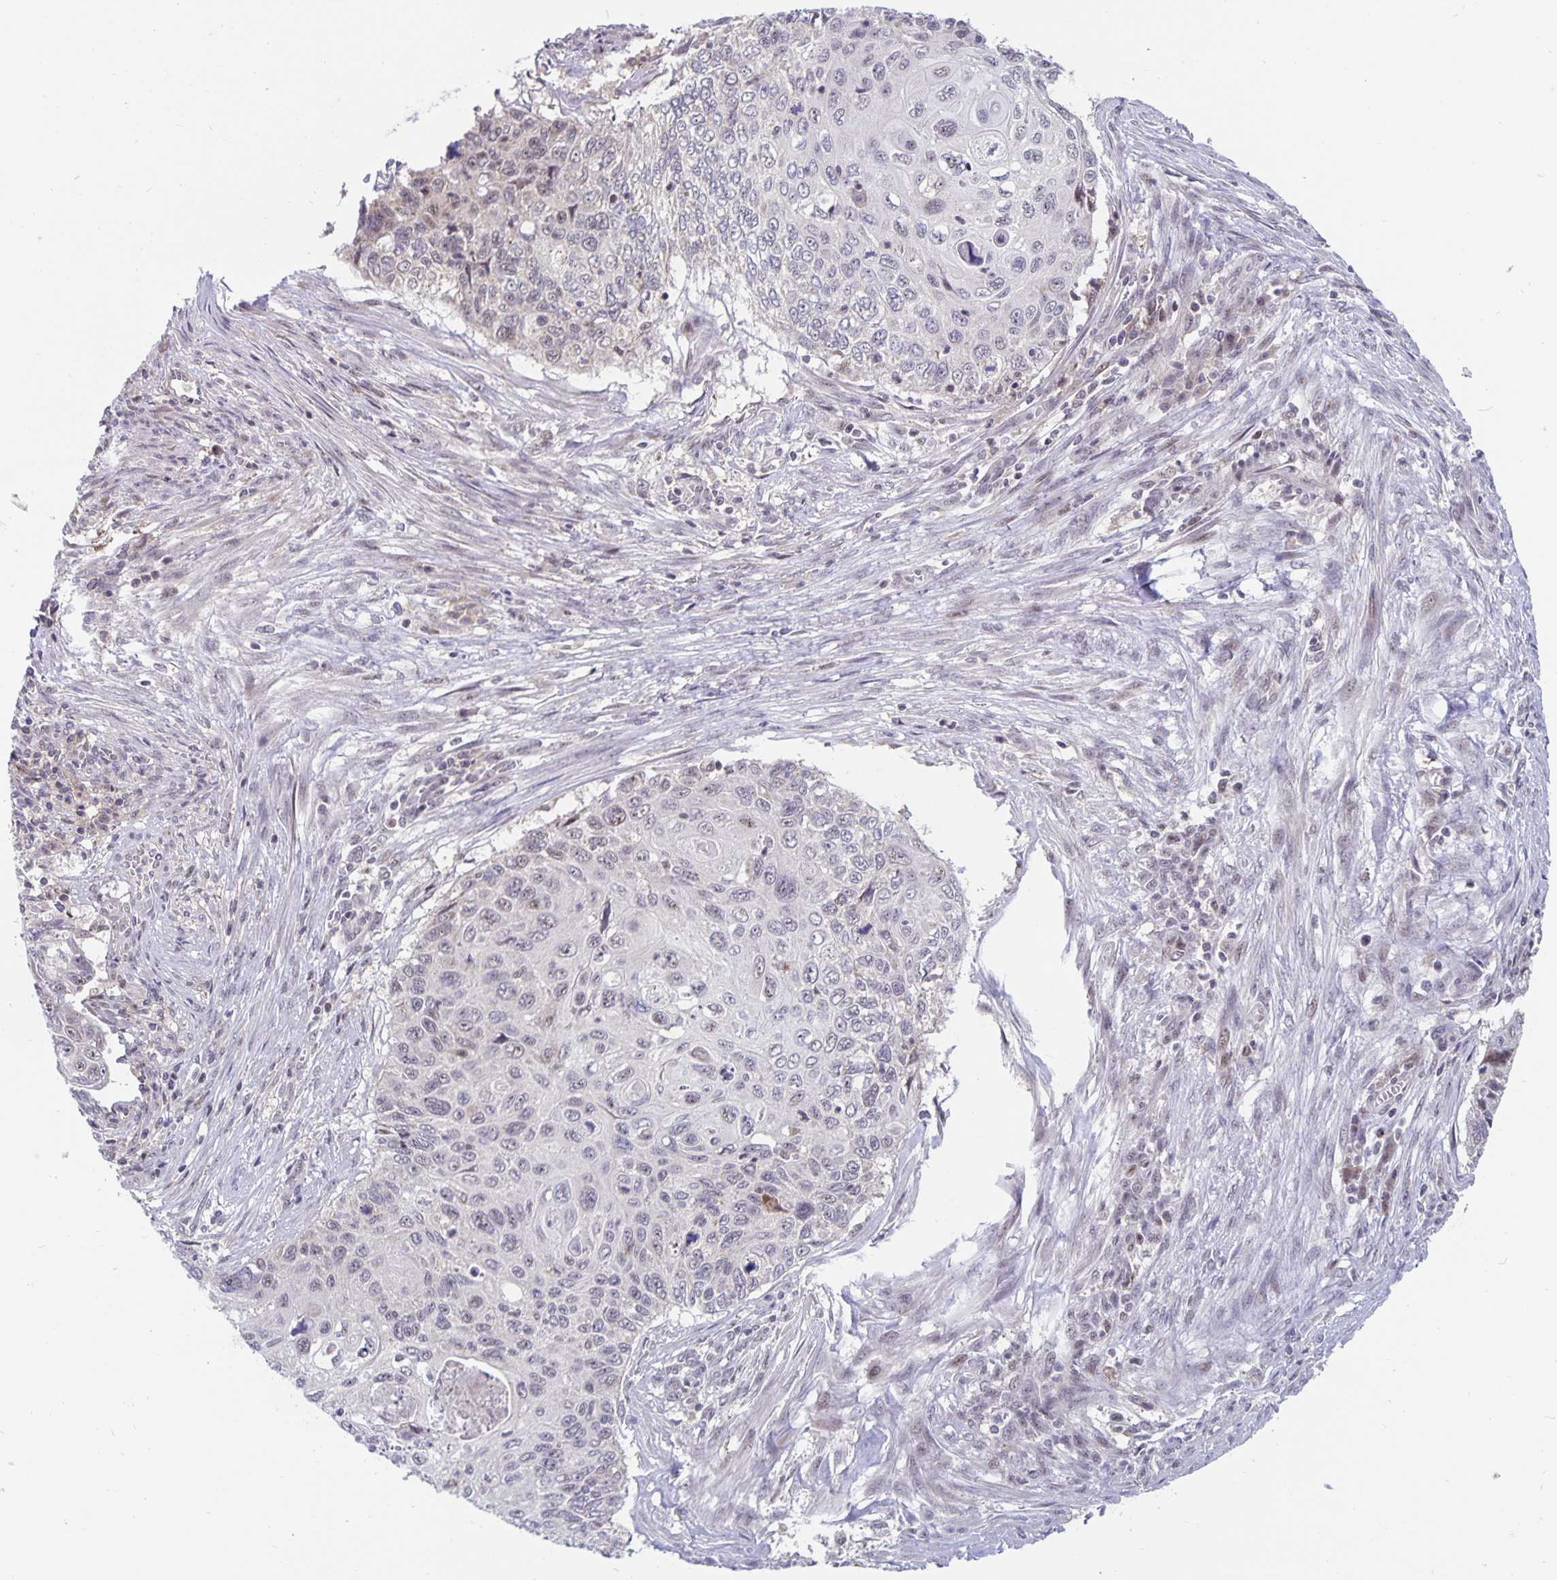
{"staining": {"intensity": "weak", "quantity": "<25%", "location": "nuclear"}, "tissue": "cervical cancer", "cell_type": "Tumor cells", "image_type": "cancer", "snomed": [{"axis": "morphology", "description": "Squamous cell carcinoma, NOS"}, {"axis": "topography", "description": "Cervix"}], "caption": "Tumor cells are negative for brown protein staining in cervical cancer (squamous cell carcinoma). Nuclei are stained in blue.", "gene": "EXOC6B", "patient": {"sex": "female", "age": 70}}